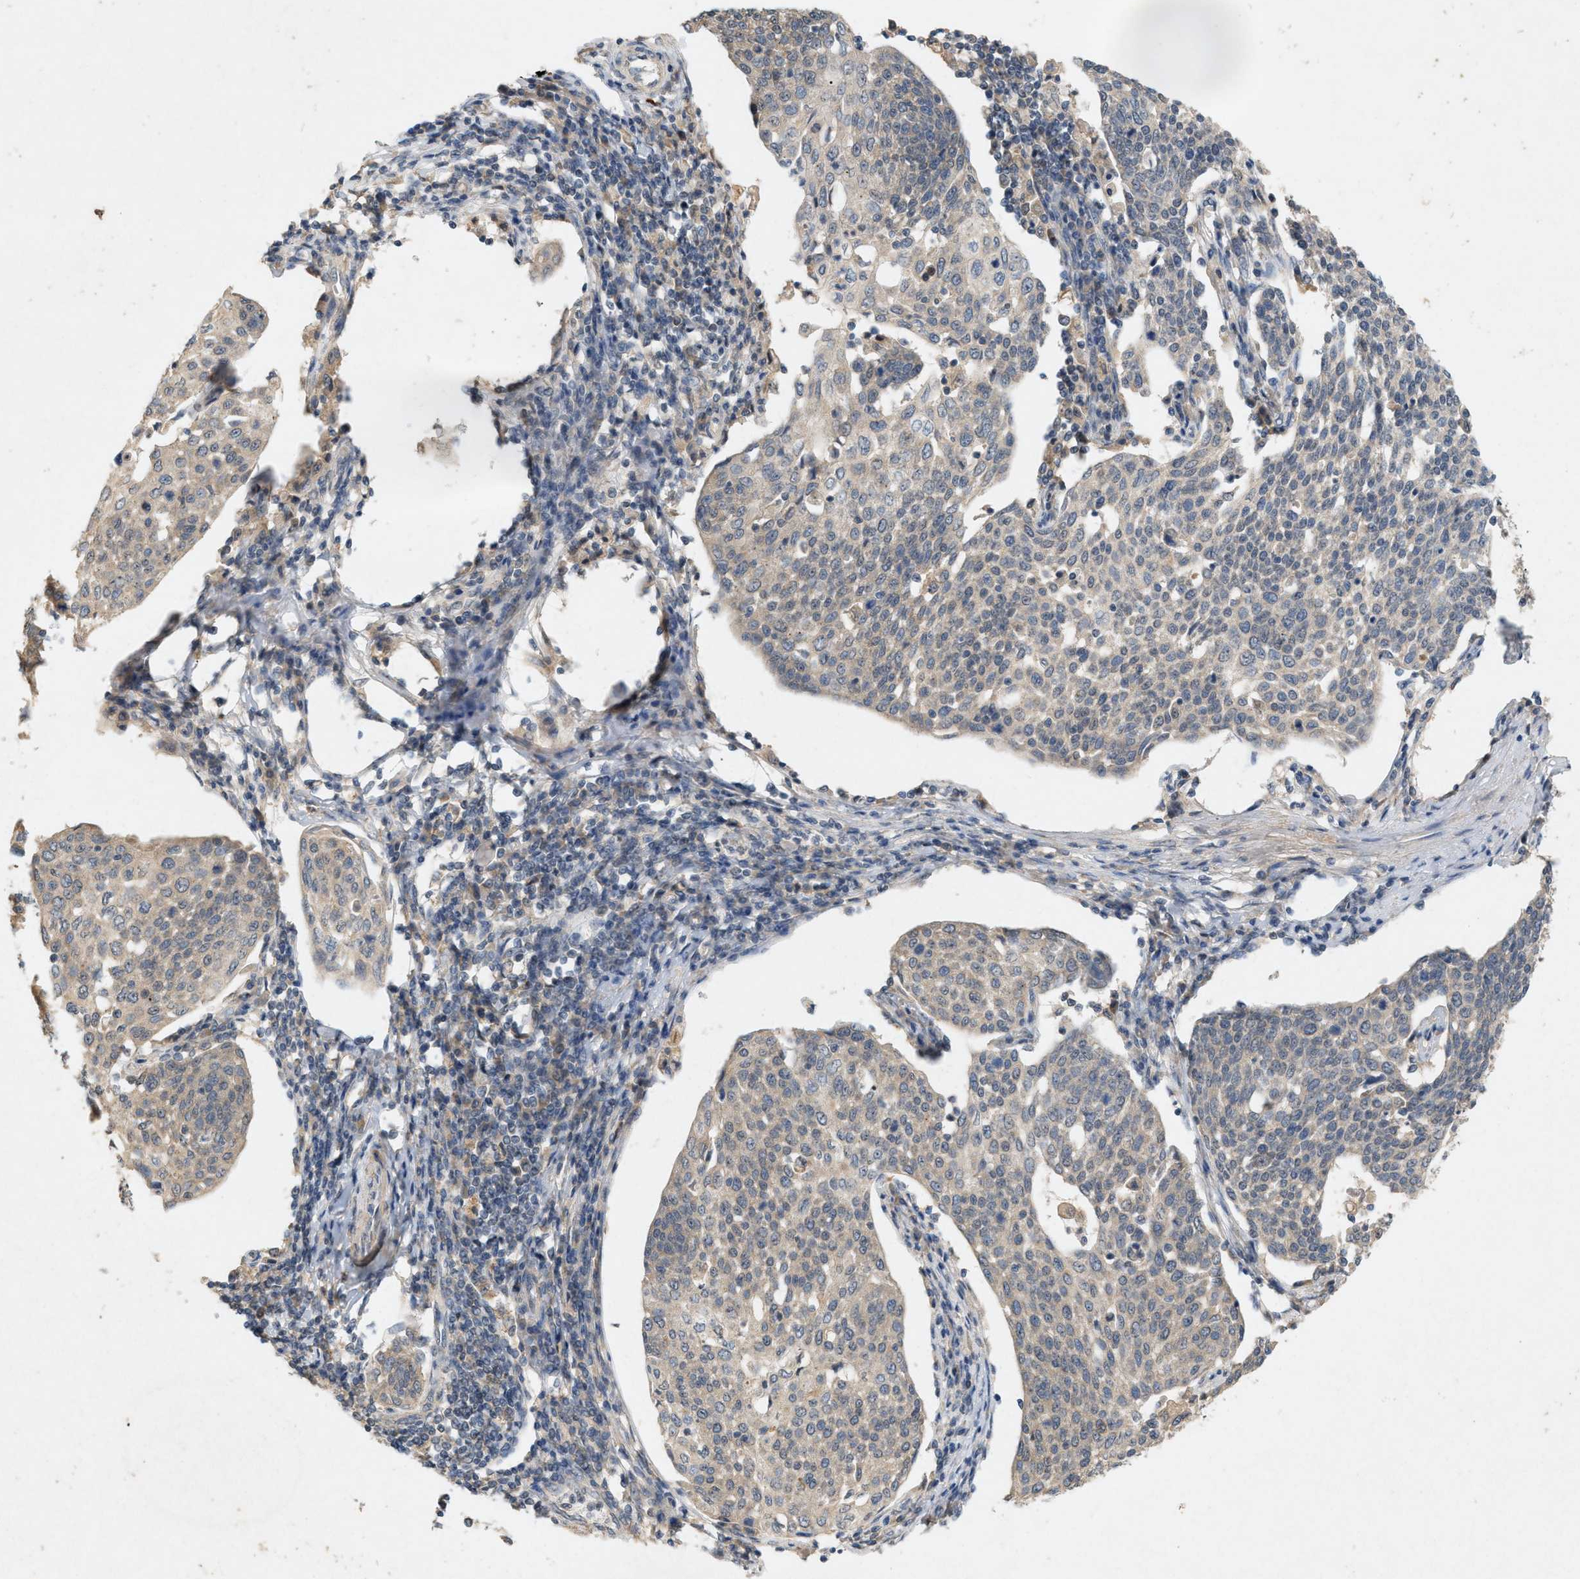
{"staining": {"intensity": "negative", "quantity": "none", "location": "none"}, "tissue": "cervical cancer", "cell_type": "Tumor cells", "image_type": "cancer", "snomed": [{"axis": "morphology", "description": "Squamous cell carcinoma, NOS"}, {"axis": "topography", "description": "Cervix"}], "caption": "The image reveals no staining of tumor cells in cervical cancer.", "gene": "DCAF7", "patient": {"sex": "female", "age": 34}}